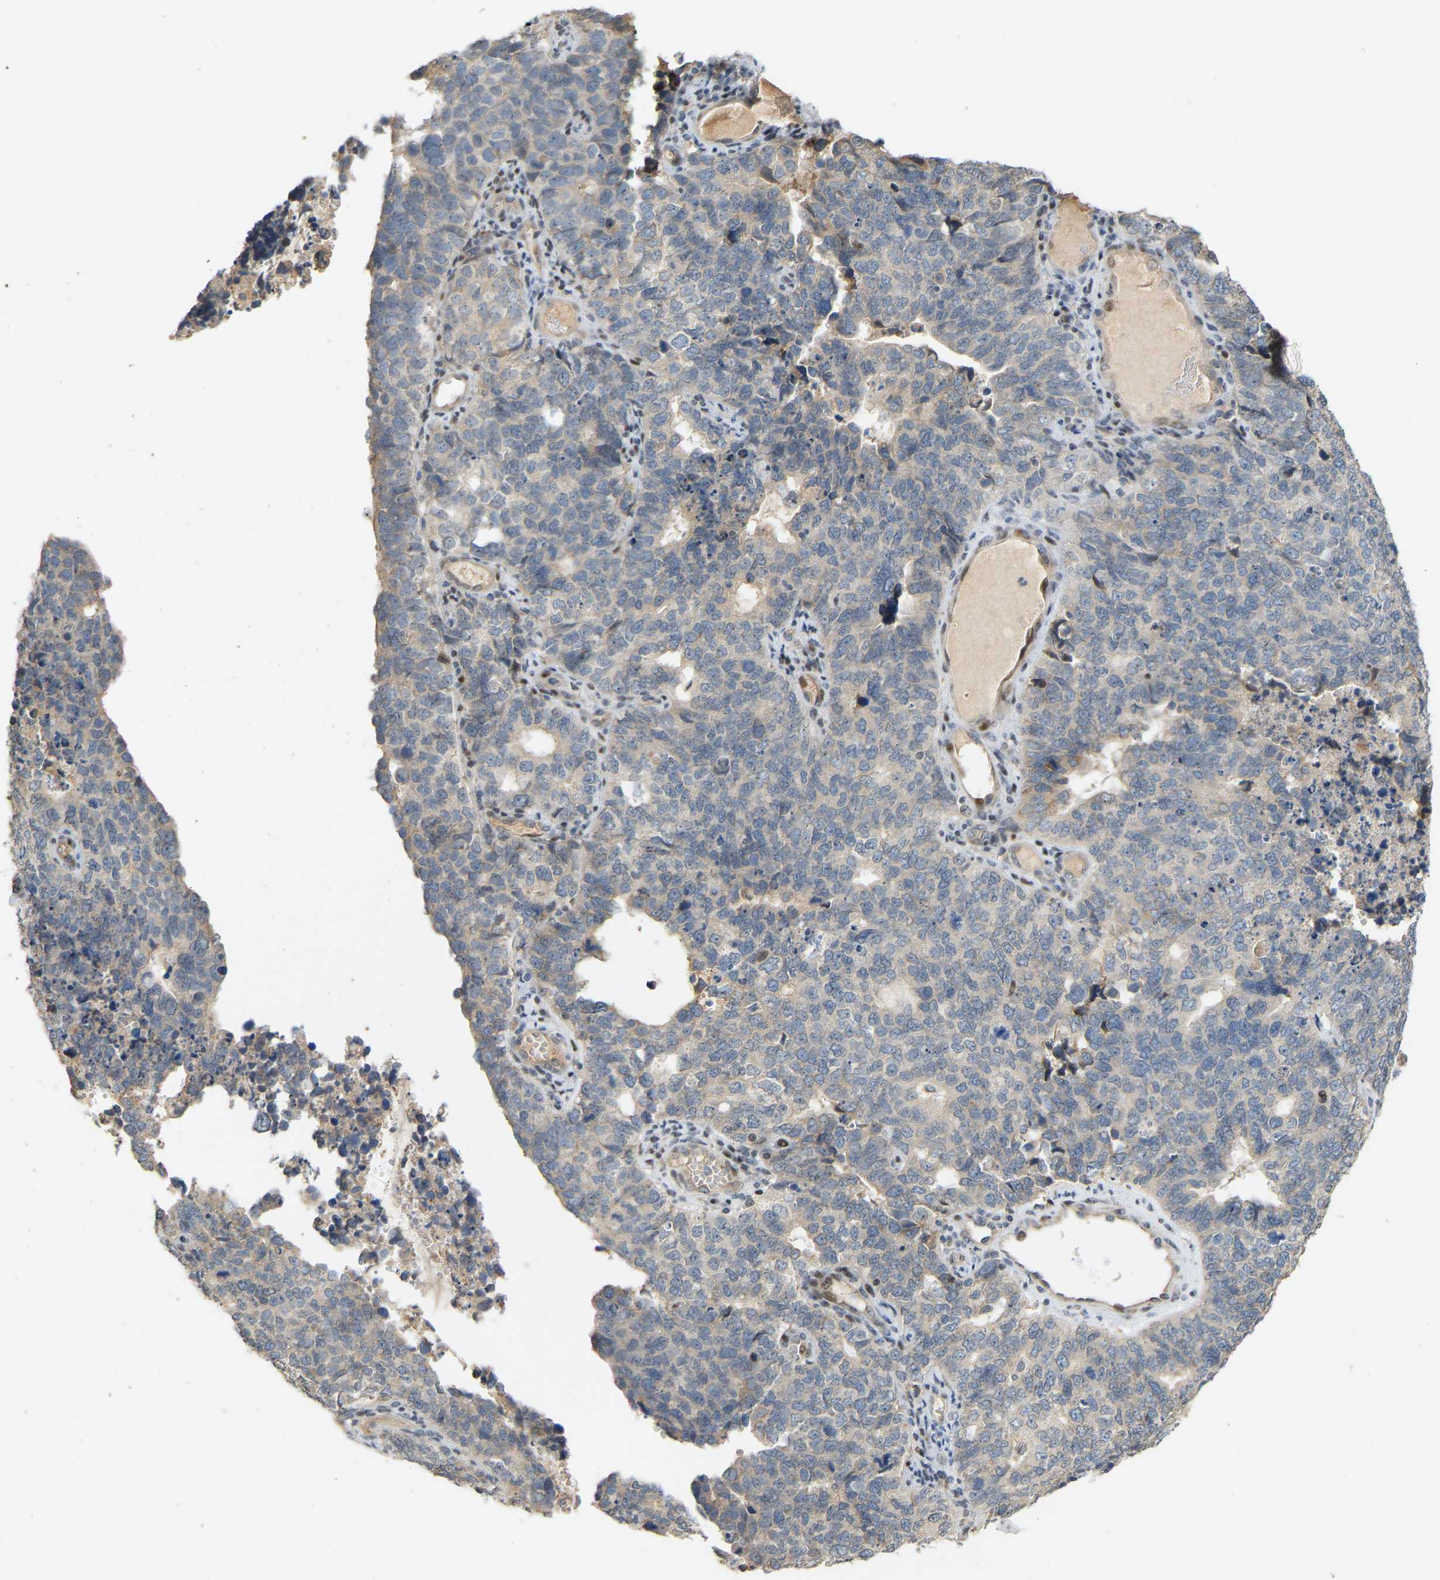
{"staining": {"intensity": "negative", "quantity": "none", "location": "none"}, "tissue": "cervical cancer", "cell_type": "Tumor cells", "image_type": "cancer", "snomed": [{"axis": "morphology", "description": "Squamous cell carcinoma, NOS"}, {"axis": "topography", "description": "Cervix"}], "caption": "DAB (3,3'-diaminobenzidine) immunohistochemical staining of cervical cancer (squamous cell carcinoma) shows no significant staining in tumor cells.", "gene": "PTPN4", "patient": {"sex": "female", "age": 63}}